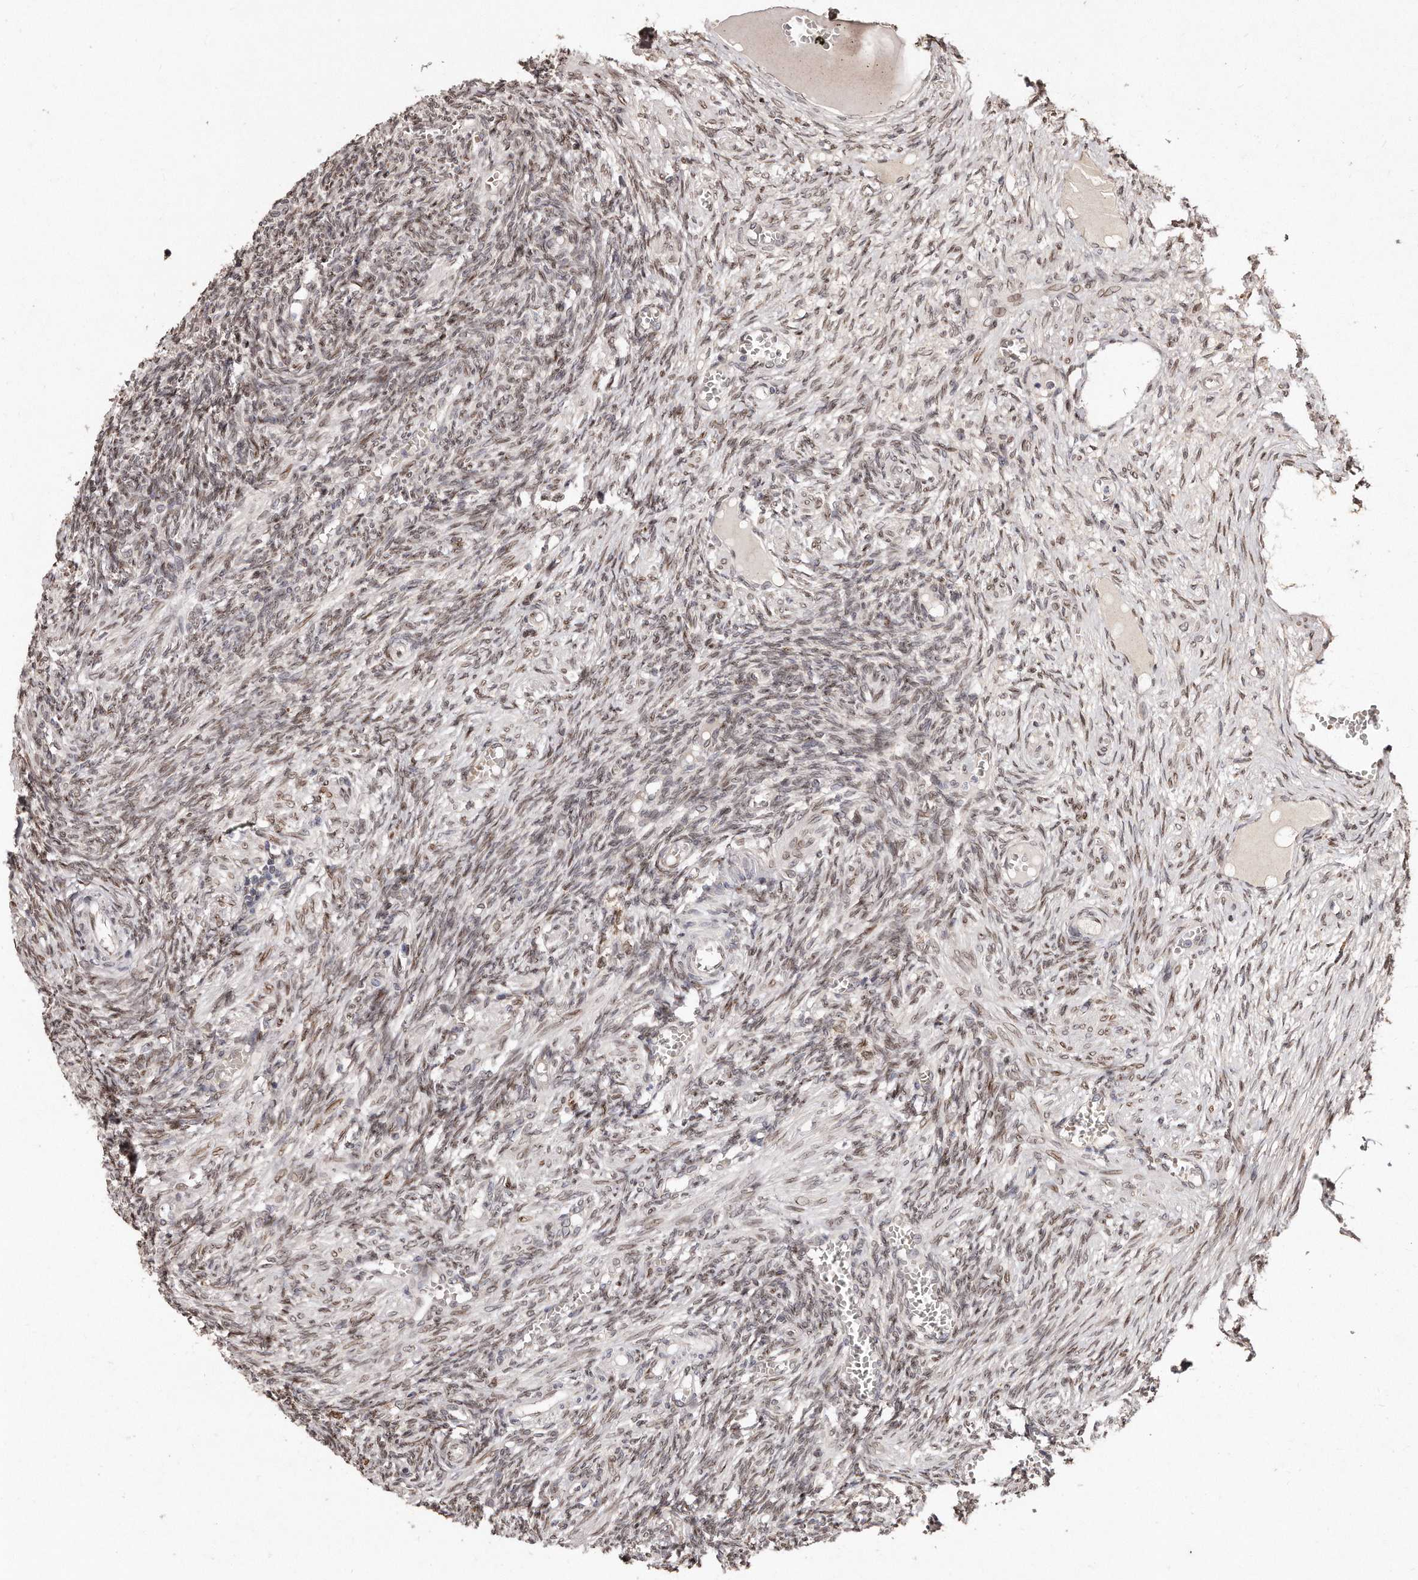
{"staining": {"intensity": "moderate", "quantity": ">75%", "location": "cytoplasmic/membranous,nuclear"}, "tissue": "ovary", "cell_type": "Ovarian stroma cells", "image_type": "normal", "snomed": [{"axis": "morphology", "description": "Normal tissue, NOS"}, {"axis": "topography", "description": "Ovary"}], "caption": "Protein staining of normal ovary exhibits moderate cytoplasmic/membranous,nuclear staining in about >75% of ovarian stroma cells. The protein of interest is stained brown, and the nuclei are stained in blue (DAB (3,3'-diaminobenzidine) IHC with brightfield microscopy, high magnification).", "gene": "HASPIN", "patient": {"sex": "female", "age": 27}}